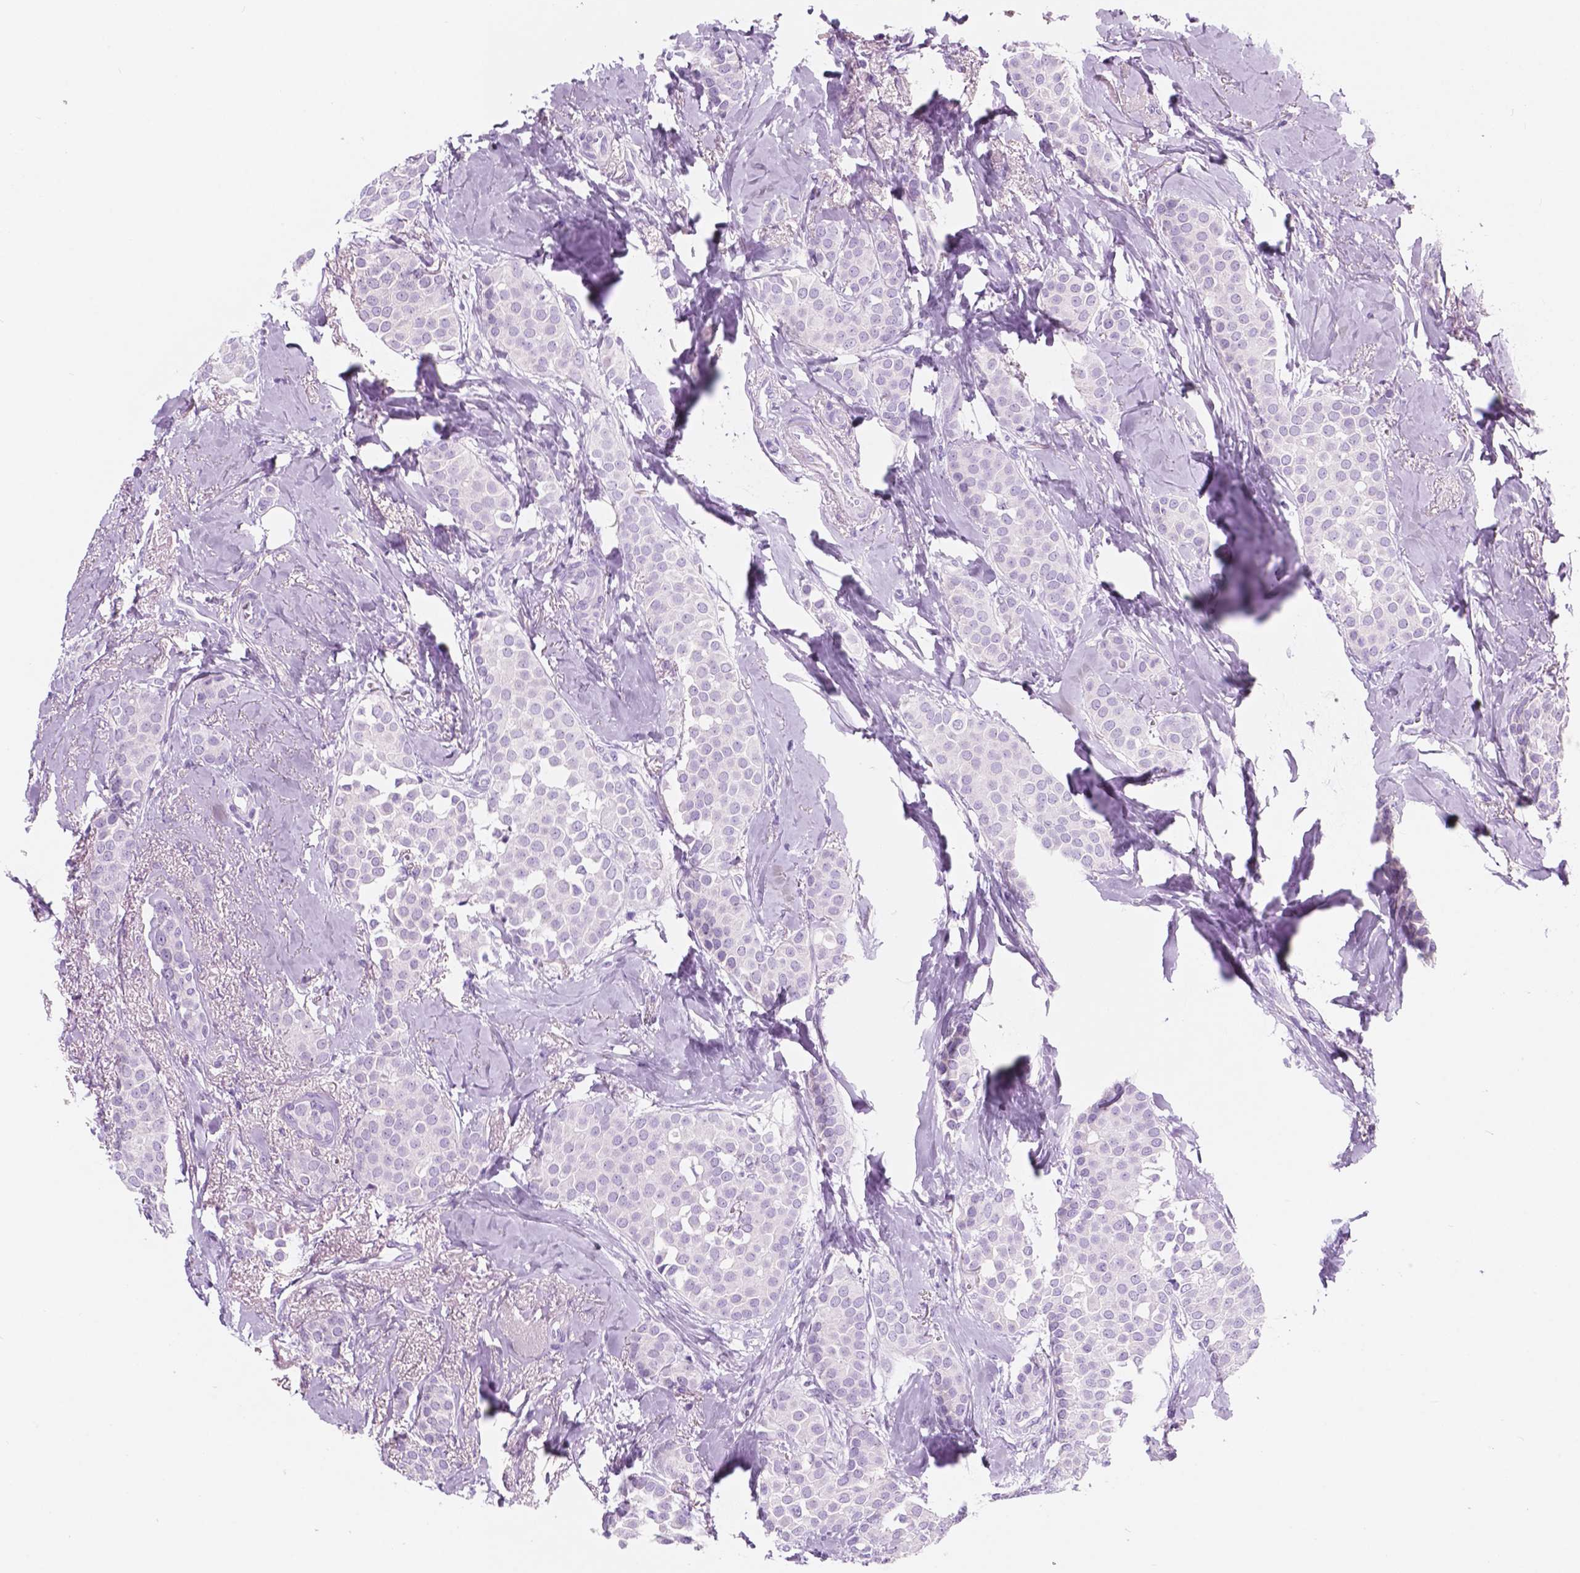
{"staining": {"intensity": "negative", "quantity": "none", "location": "none"}, "tissue": "breast cancer", "cell_type": "Tumor cells", "image_type": "cancer", "snomed": [{"axis": "morphology", "description": "Duct carcinoma"}, {"axis": "topography", "description": "Breast"}], "caption": "High power microscopy histopathology image of an immunohistochemistry (IHC) histopathology image of breast cancer, revealing no significant expression in tumor cells.", "gene": "CUZD1", "patient": {"sex": "female", "age": 79}}